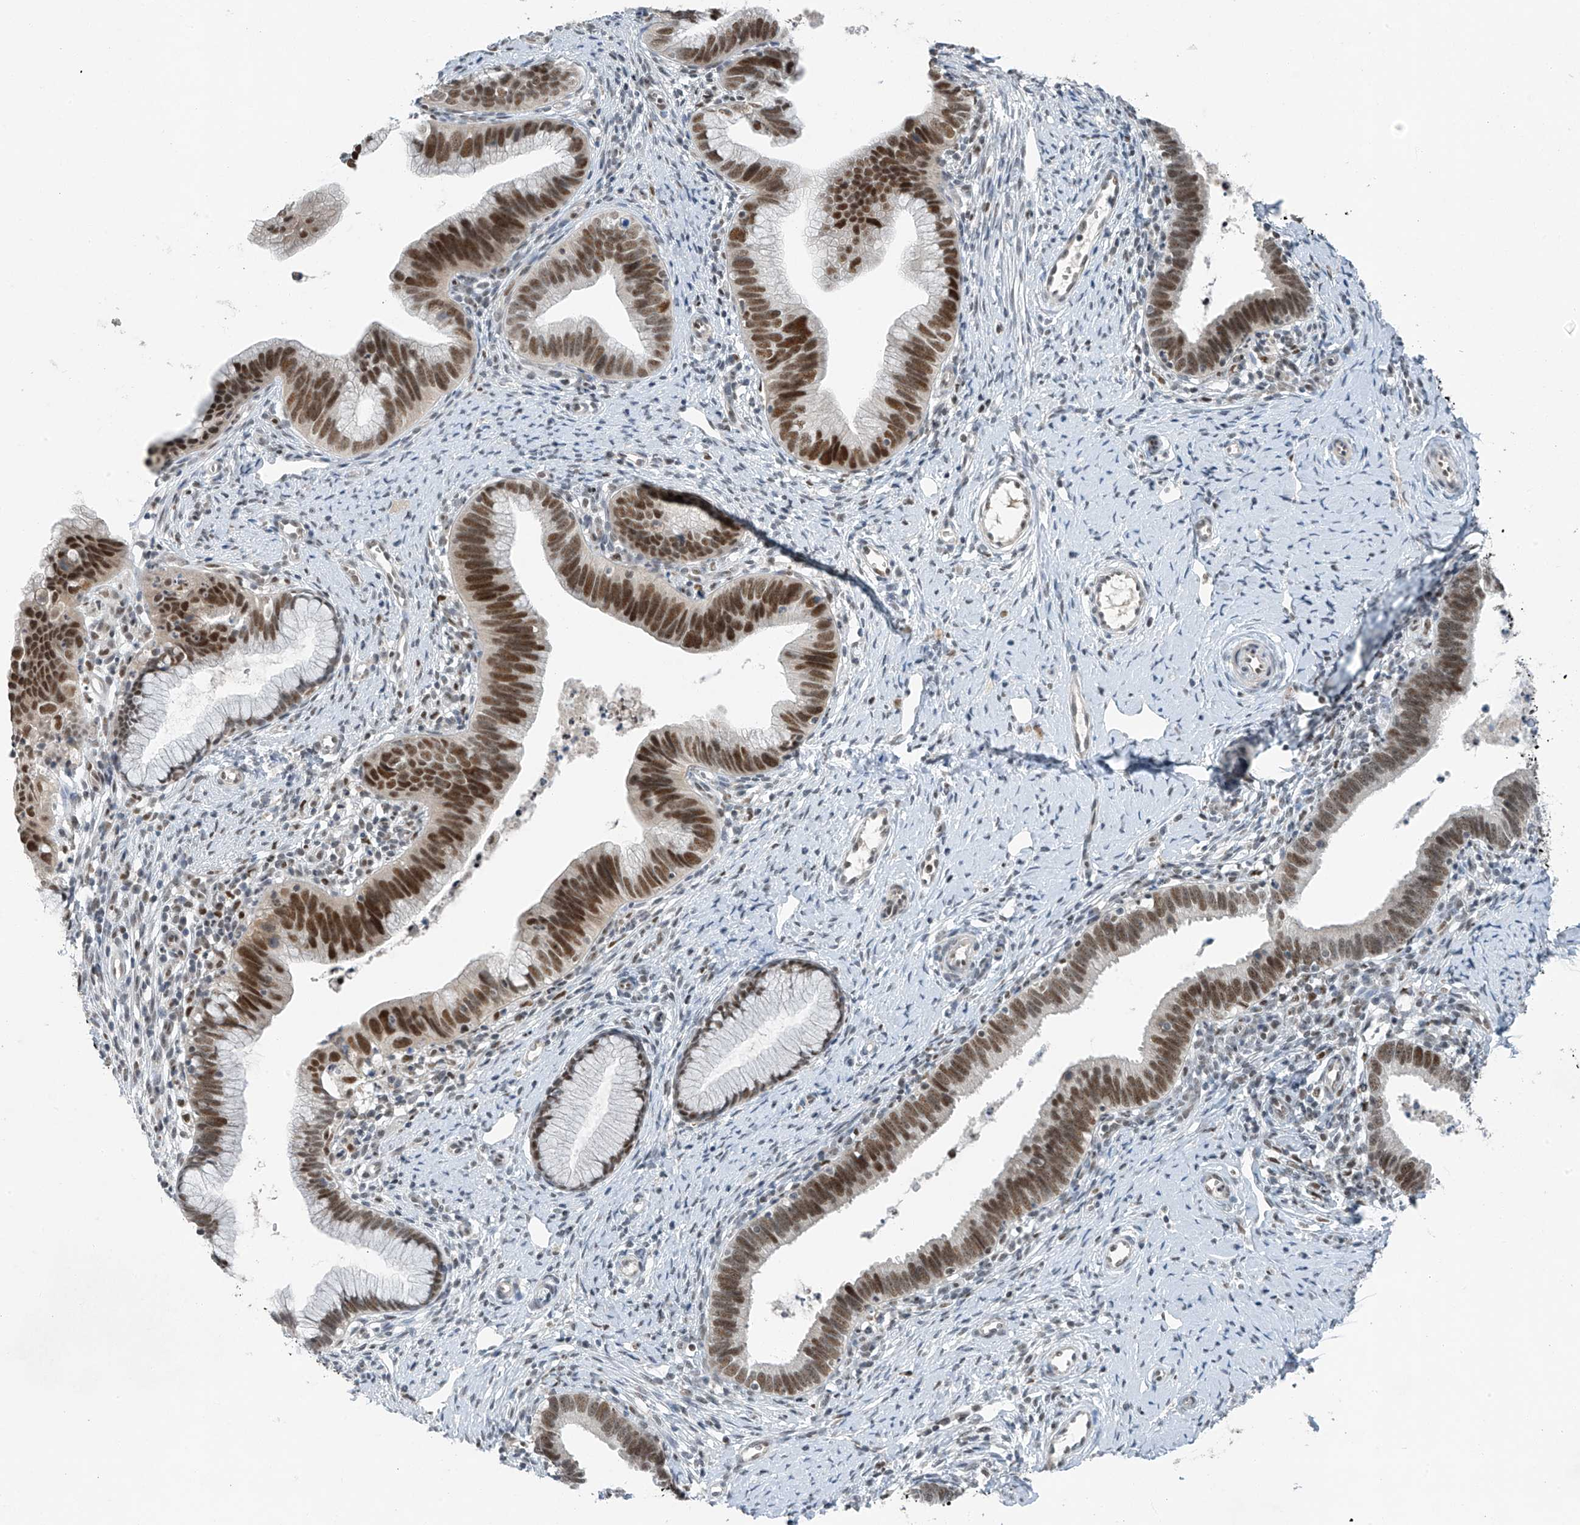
{"staining": {"intensity": "moderate", "quantity": ">75%", "location": "nuclear"}, "tissue": "cervical cancer", "cell_type": "Tumor cells", "image_type": "cancer", "snomed": [{"axis": "morphology", "description": "Adenocarcinoma, NOS"}, {"axis": "topography", "description": "Cervix"}], "caption": "DAB immunohistochemical staining of human cervical cancer exhibits moderate nuclear protein positivity in about >75% of tumor cells.", "gene": "TAF8", "patient": {"sex": "female", "age": 36}}